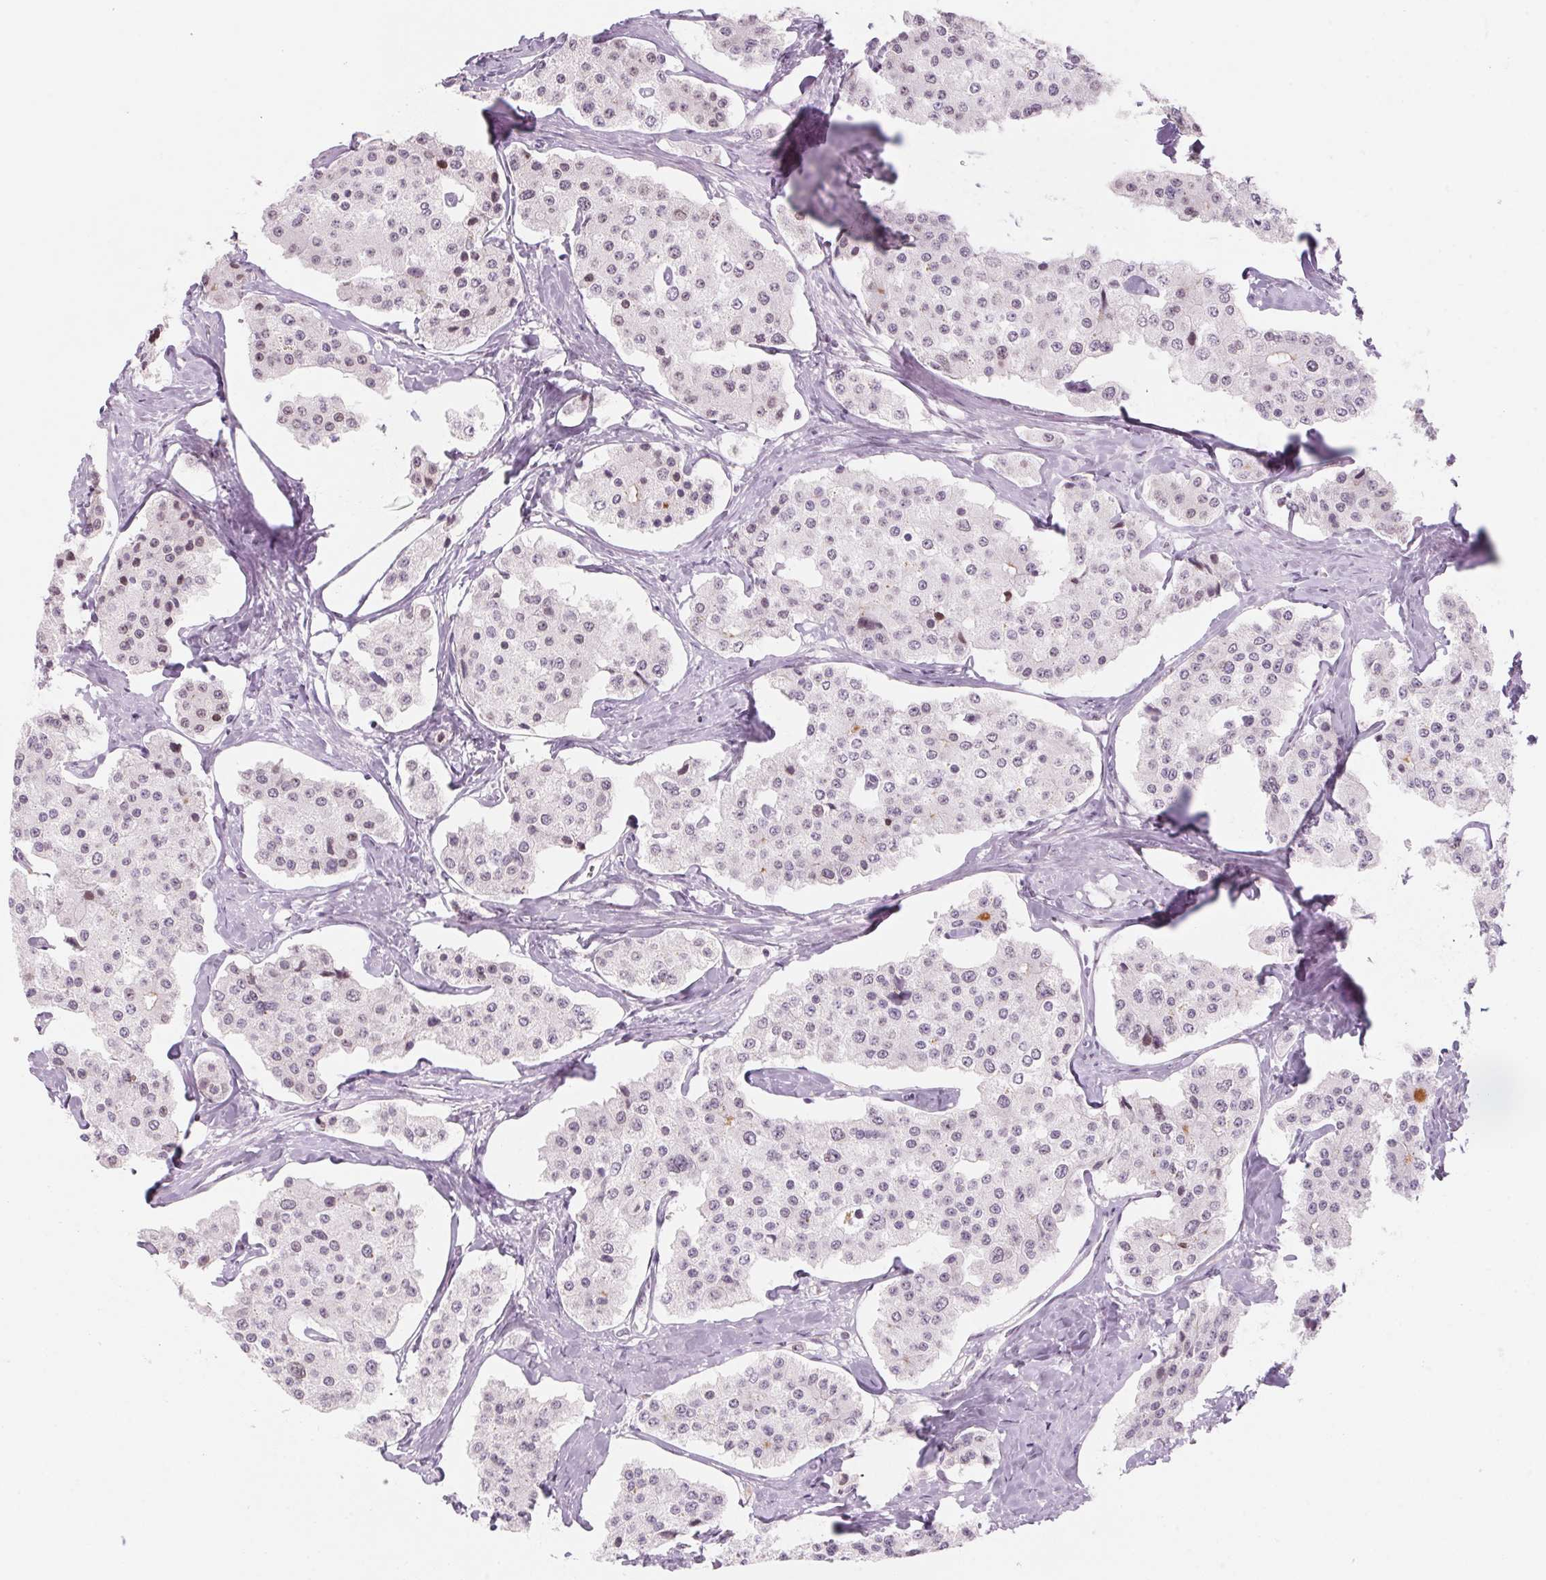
{"staining": {"intensity": "weak", "quantity": "<25%", "location": "nuclear"}, "tissue": "carcinoid", "cell_type": "Tumor cells", "image_type": "cancer", "snomed": [{"axis": "morphology", "description": "Carcinoid, malignant, NOS"}, {"axis": "topography", "description": "Small intestine"}], "caption": "Tumor cells are negative for brown protein staining in carcinoid.", "gene": "KCNQ2", "patient": {"sex": "female", "age": 65}}